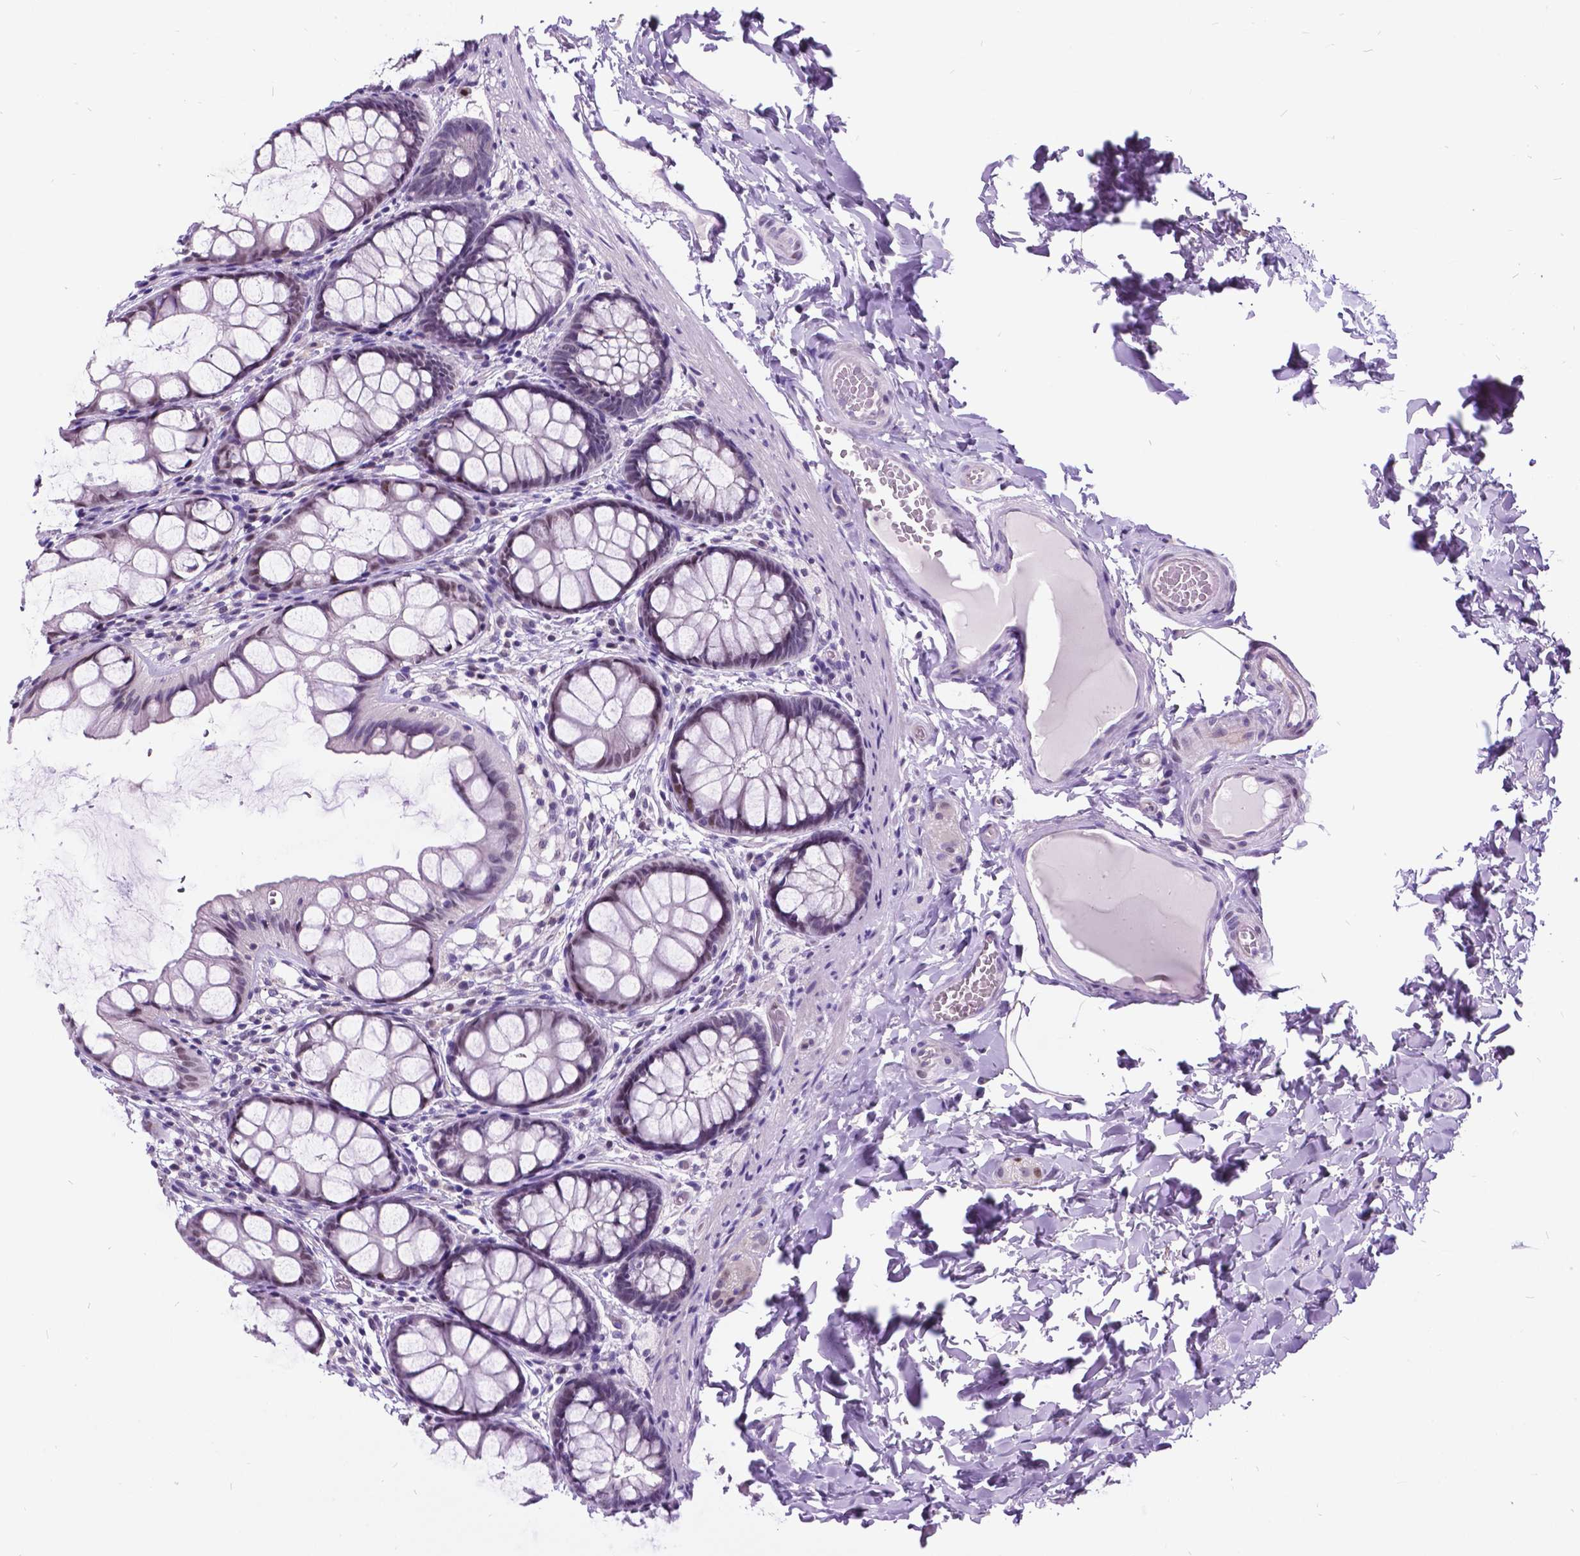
{"staining": {"intensity": "negative", "quantity": "none", "location": "none"}, "tissue": "colon", "cell_type": "Endothelial cells", "image_type": "normal", "snomed": [{"axis": "morphology", "description": "Normal tissue, NOS"}, {"axis": "topography", "description": "Colon"}], "caption": "IHC micrograph of unremarkable colon: colon stained with DAB (3,3'-diaminobenzidine) demonstrates no significant protein expression in endothelial cells. (Stains: DAB IHC with hematoxylin counter stain, Microscopy: brightfield microscopy at high magnification).", "gene": "DPF3", "patient": {"sex": "male", "age": 47}}